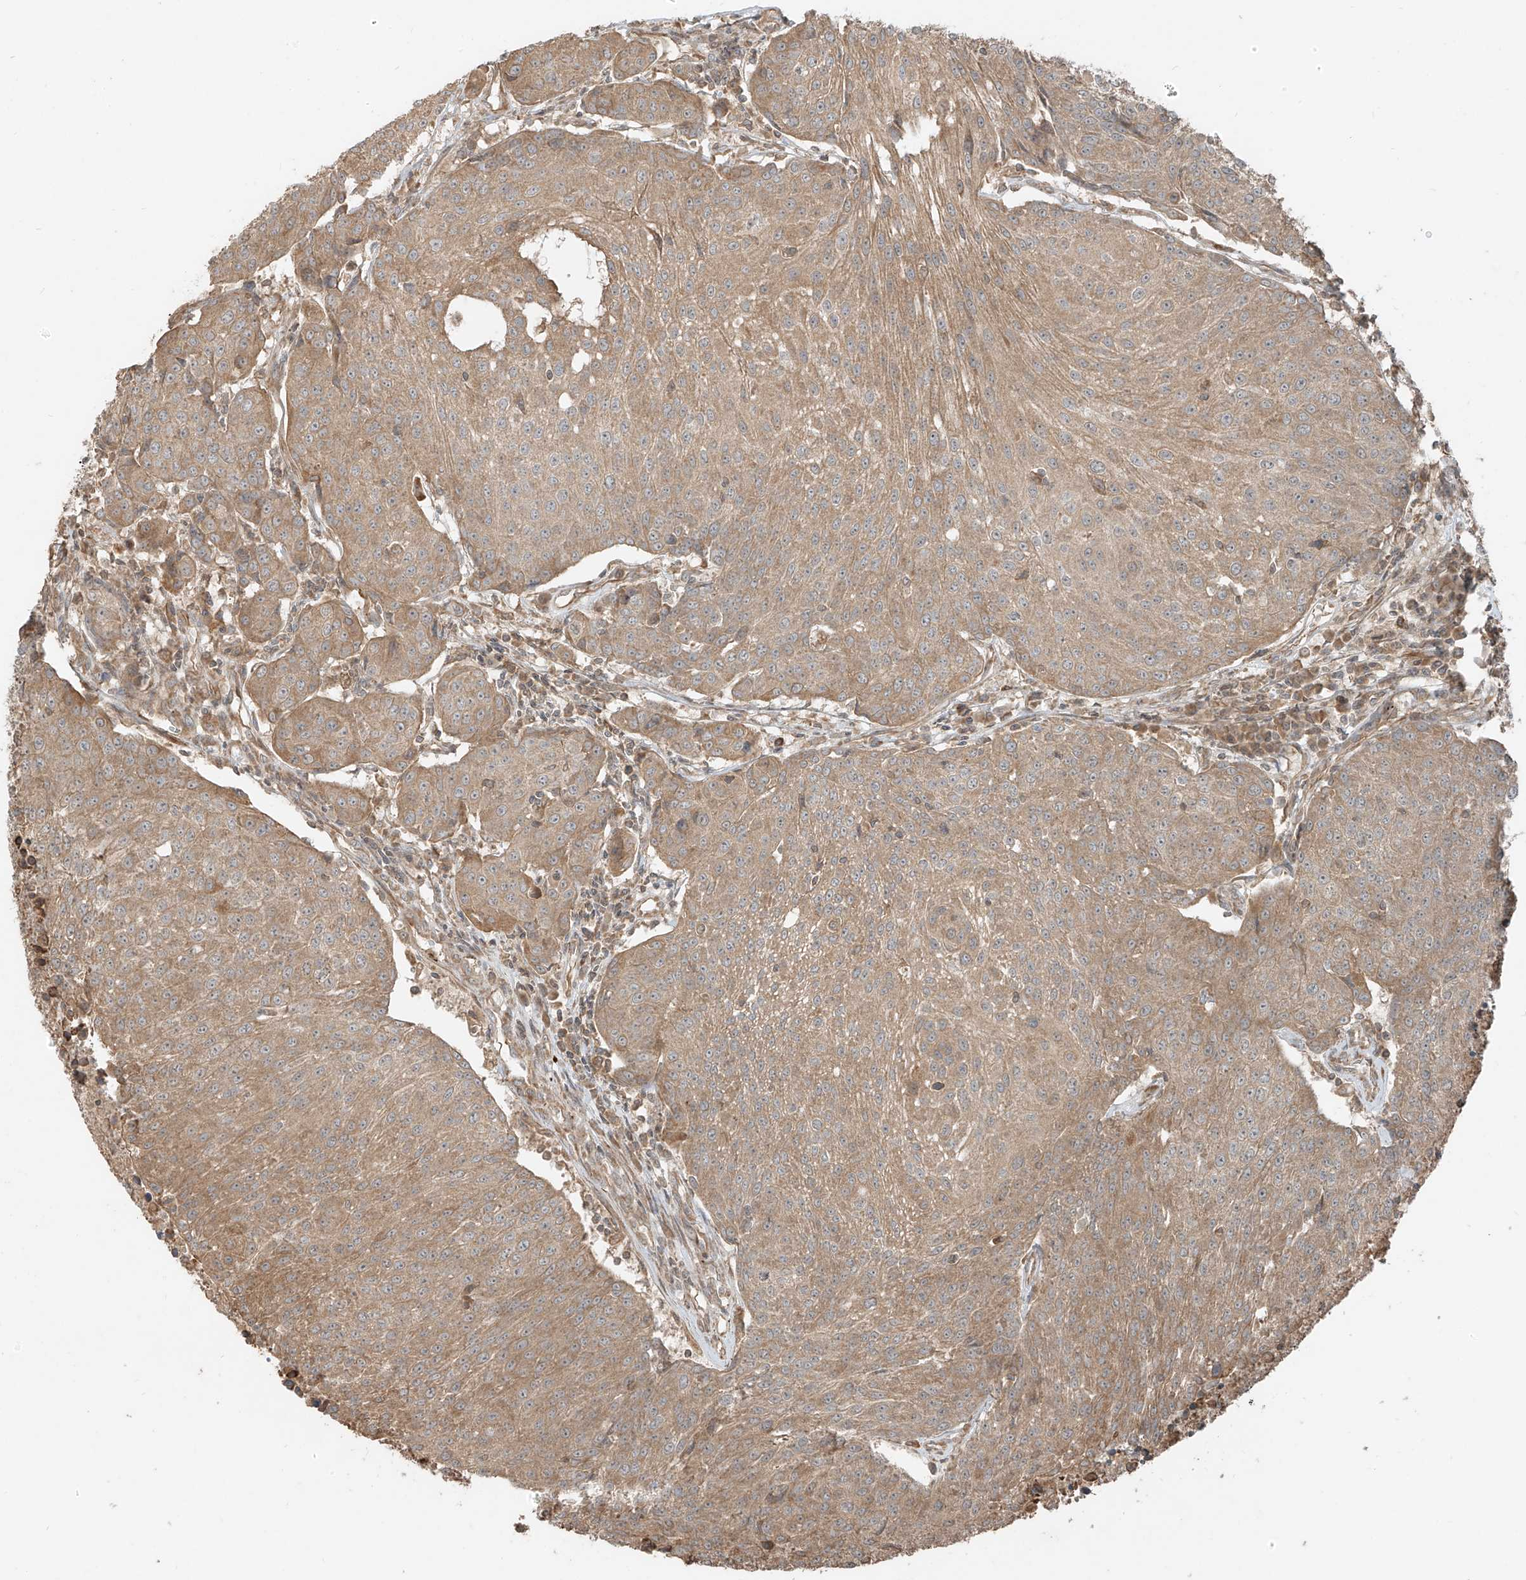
{"staining": {"intensity": "weak", "quantity": ">75%", "location": "cytoplasmic/membranous"}, "tissue": "urothelial cancer", "cell_type": "Tumor cells", "image_type": "cancer", "snomed": [{"axis": "morphology", "description": "Urothelial carcinoma, High grade"}, {"axis": "topography", "description": "Urinary bladder"}], "caption": "The histopathology image displays immunohistochemical staining of urothelial cancer. There is weak cytoplasmic/membranous staining is seen in about >75% of tumor cells.", "gene": "ANKZF1", "patient": {"sex": "female", "age": 85}}